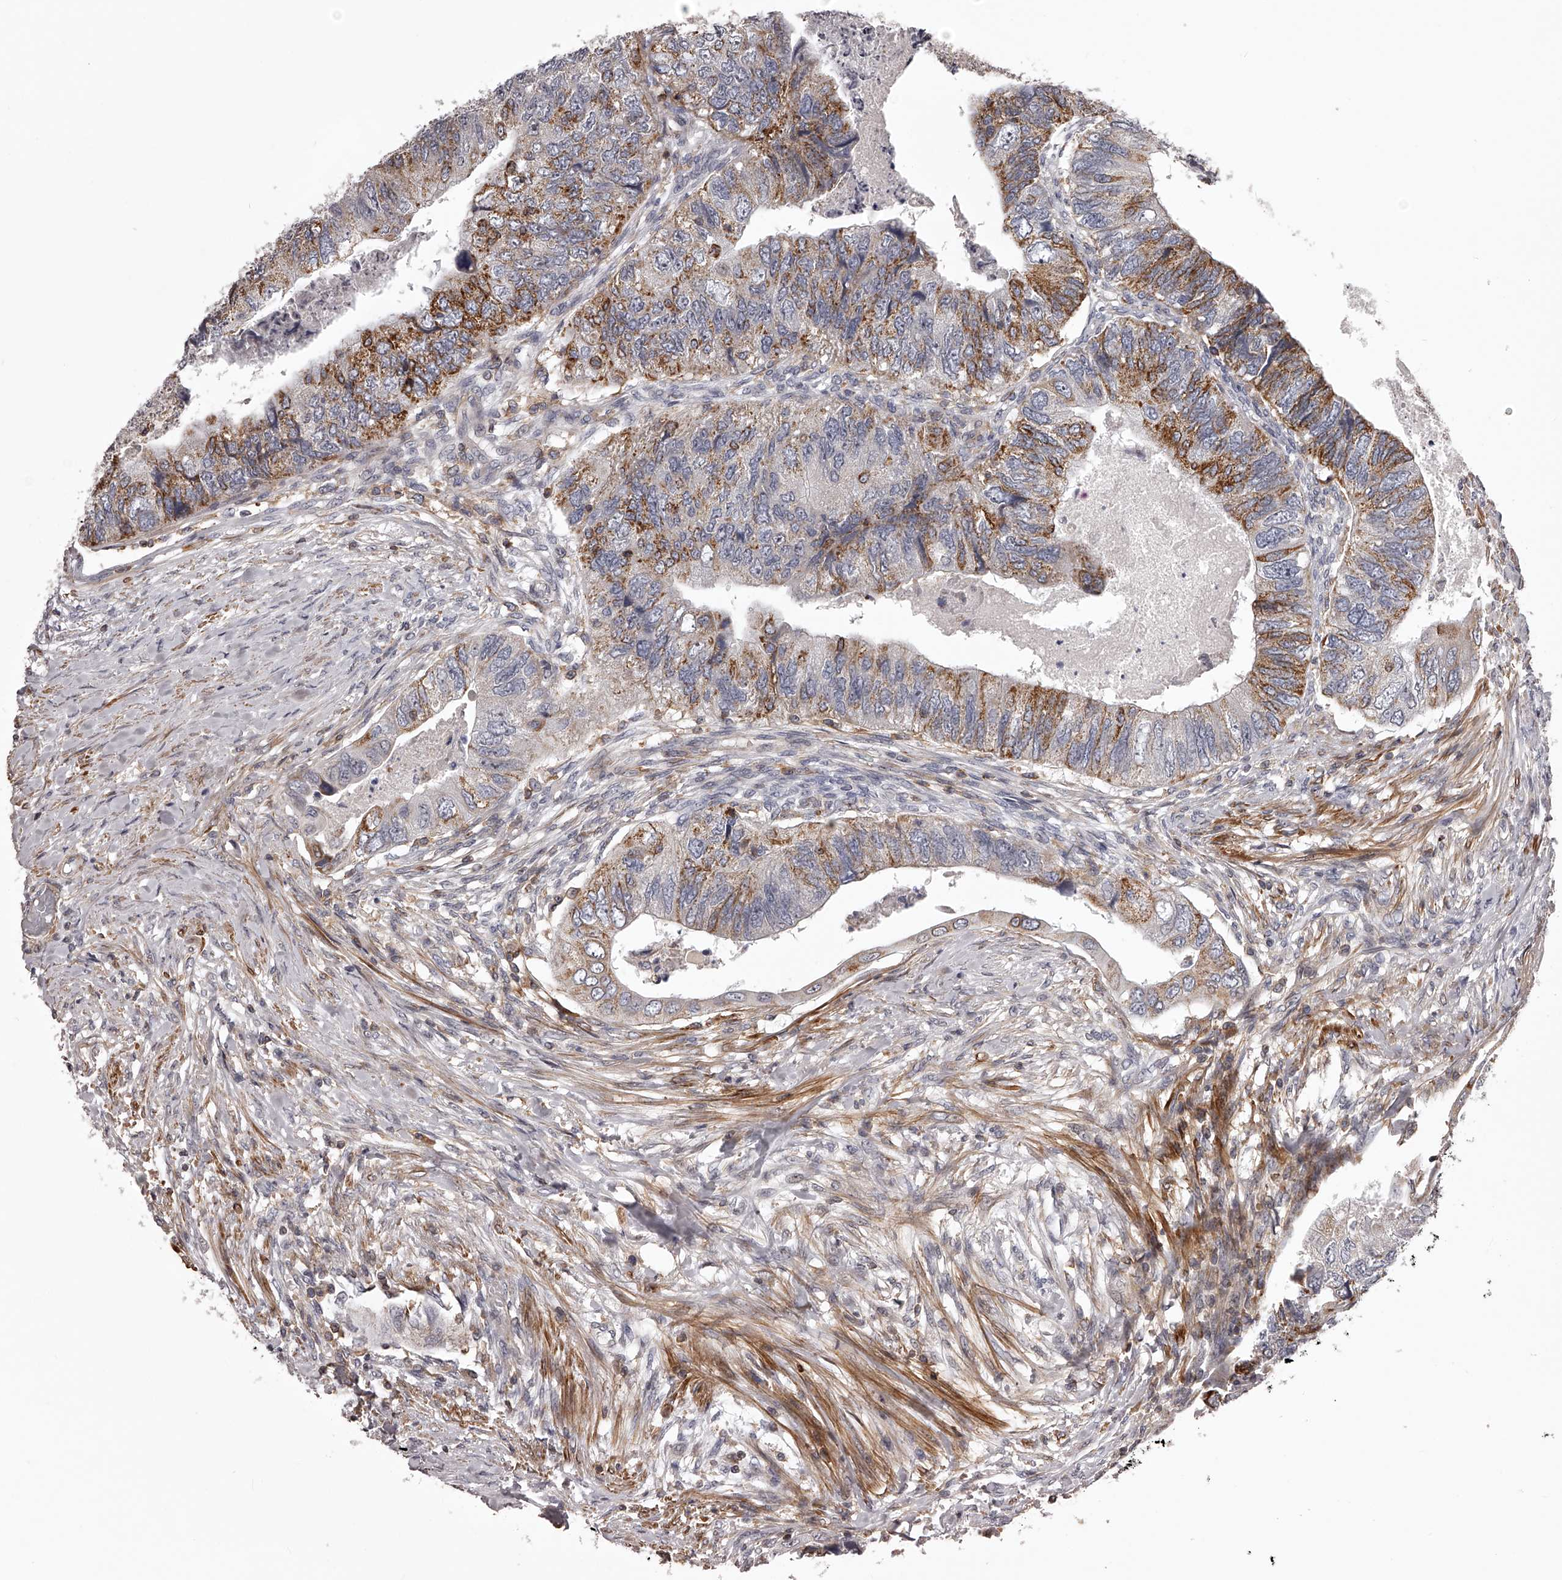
{"staining": {"intensity": "moderate", "quantity": "25%-75%", "location": "cytoplasmic/membranous"}, "tissue": "colorectal cancer", "cell_type": "Tumor cells", "image_type": "cancer", "snomed": [{"axis": "morphology", "description": "Adenocarcinoma, NOS"}, {"axis": "topography", "description": "Rectum"}], "caption": "Adenocarcinoma (colorectal) stained with a brown dye reveals moderate cytoplasmic/membranous positive staining in approximately 25%-75% of tumor cells.", "gene": "RRP36", "patient": {"sex": "male", "age": 63}}